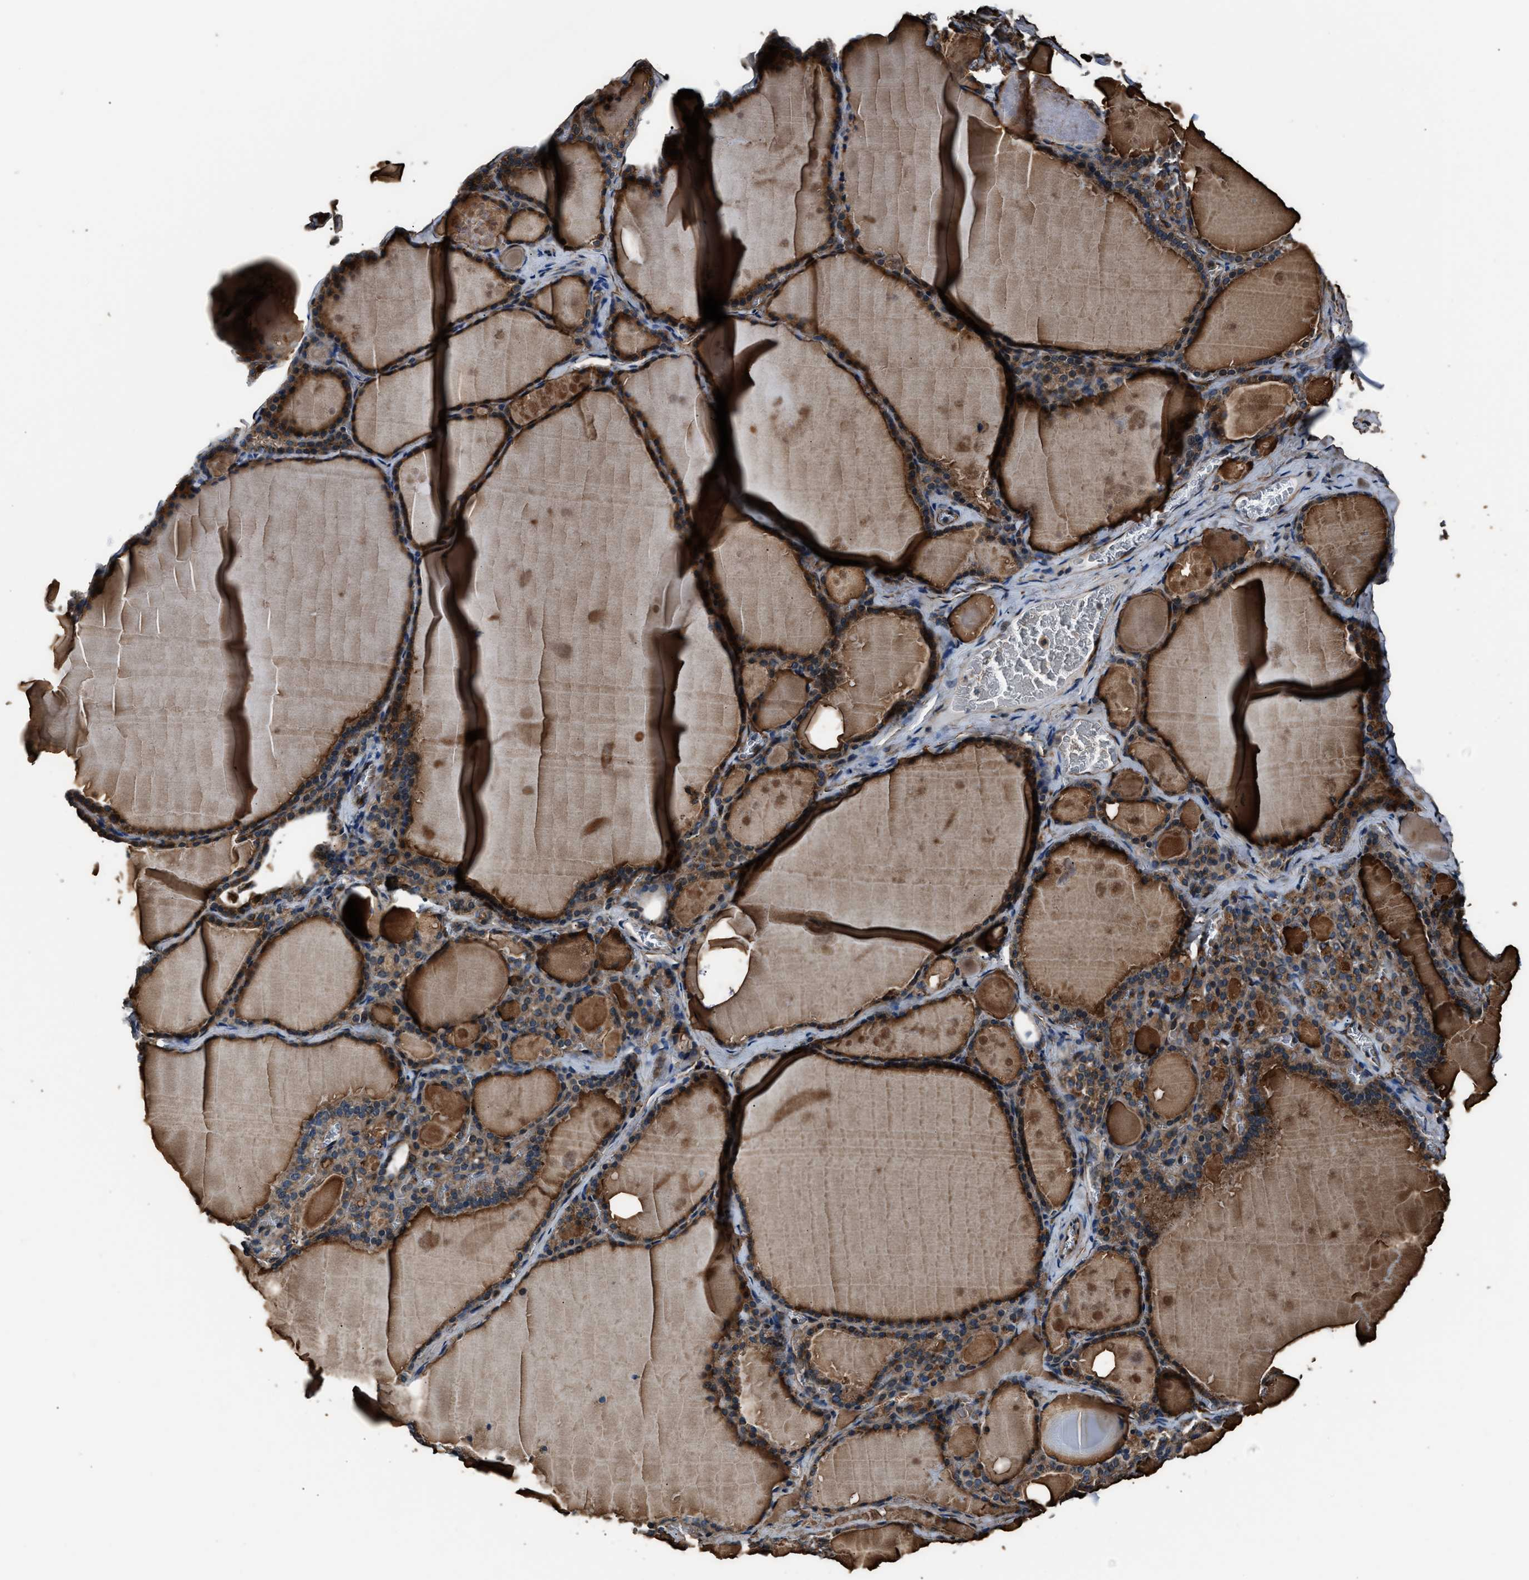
{"staining": {"intensity": "strong", "quantity": ">75%", "location": "cytoplasmic/membranous"}, "tissue": "thyroid gland", "cell_type": "Glandular cells", "image_type": "normal", "snomed": [{"axis": "morphology", "description": "Normal tissue, NOS"}, {"axis": "topography", "description": "Thyroid gland"}], "caption": "The immunohistochemical stain shows strong cytoplasmic/membranous staining in glandular cells of normal thyroid gland.", "gene": "ENSG00000281039", "patient": {"sex": "male", "age": 56}}